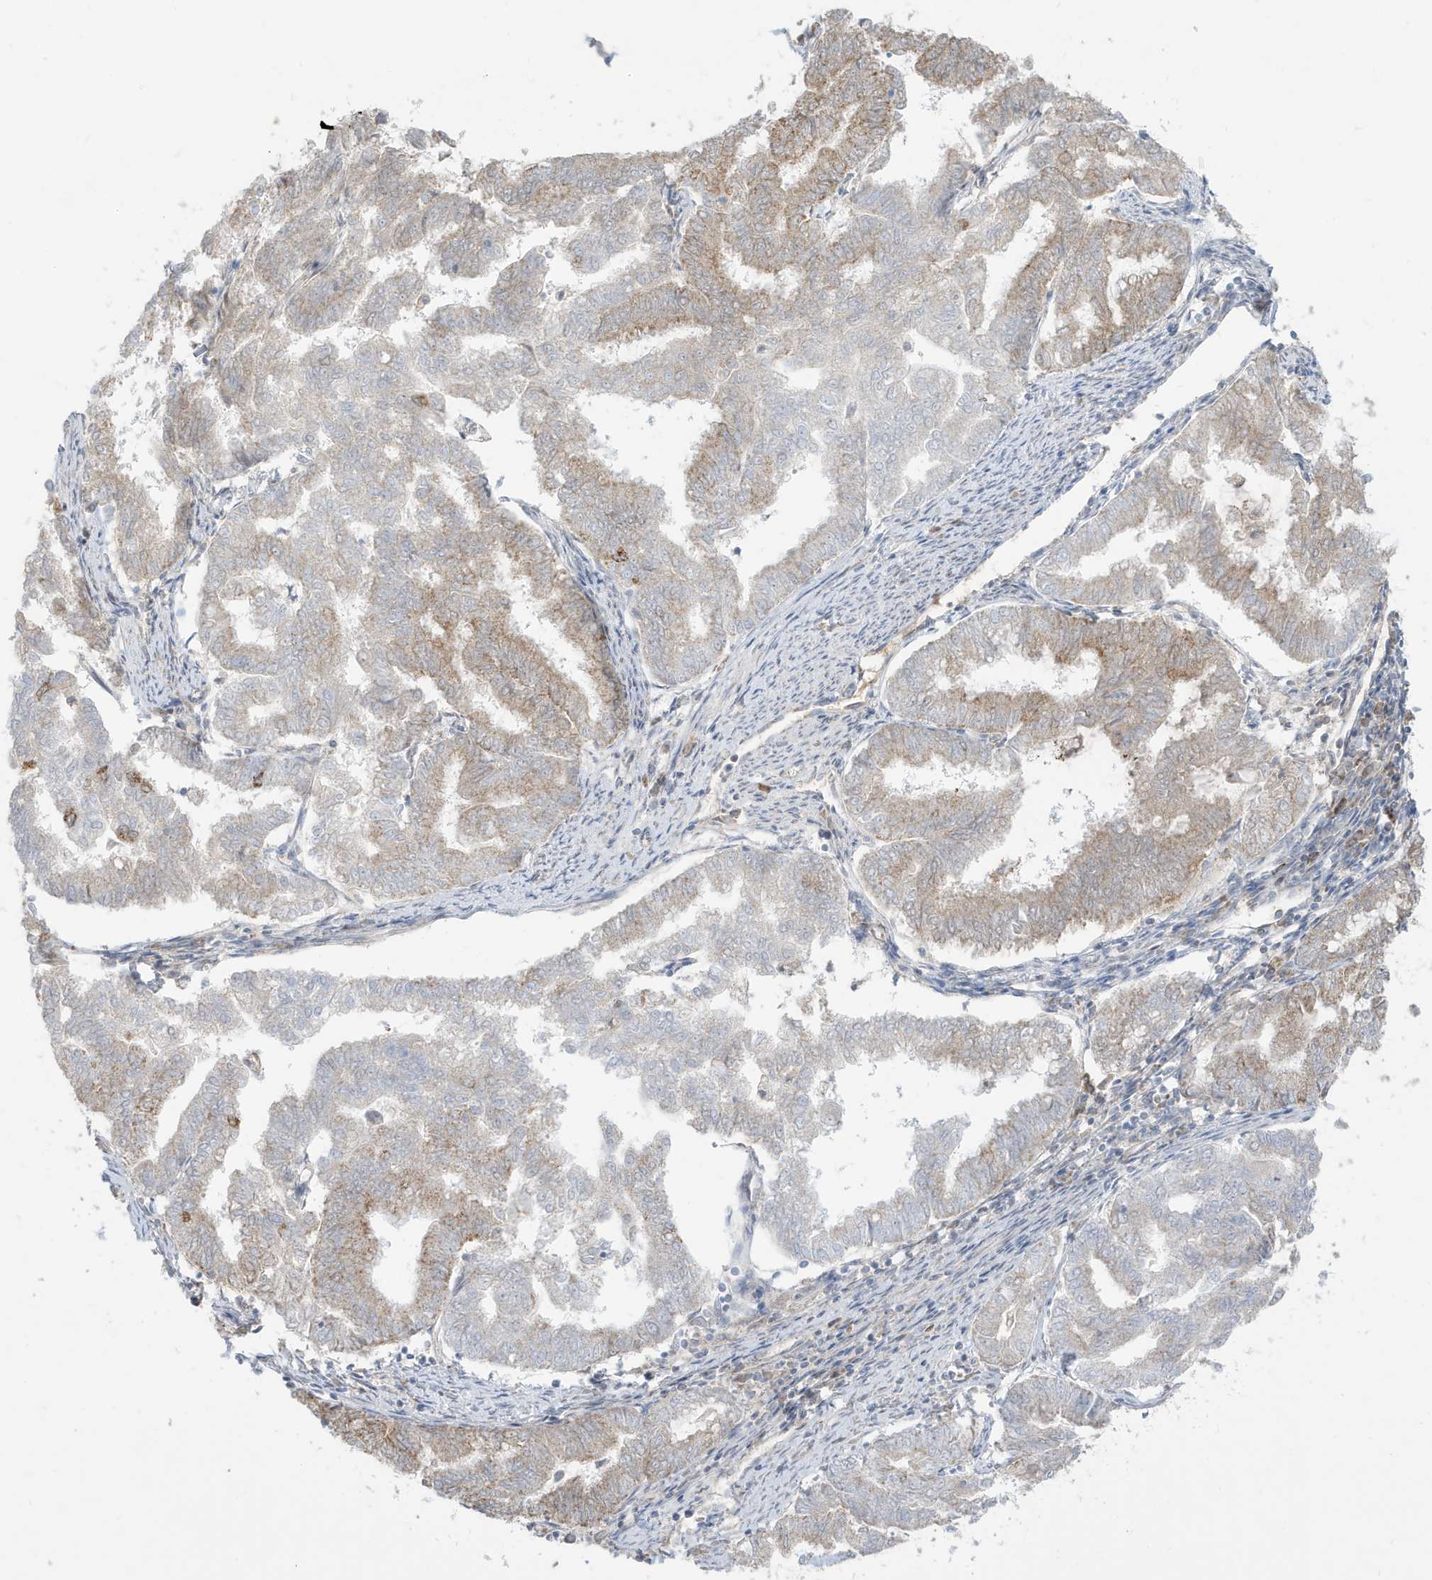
{"staining": {"intensity": "weak", "quantity": "25%-75%", "location": "cytoplasmic/membranous"}, "tissue": "endometrial cancer", "cell_type": "Tumor cells", "image_type": "cancer", "snomed": [{"axis": "morphology", "description": "Adenocarcinoma, NOS"}, {"axis": "topography", "description": "Endometrium"}], "caption": "Endometrial cancer stained for a protein demonstrates weak cytoplasmic/membranous positivity in tumor cells. (DAB IHC with brightfield microscopy, high magnification).", "gene": "IFT57", "patient": {"sex": "female", "age": 79}}